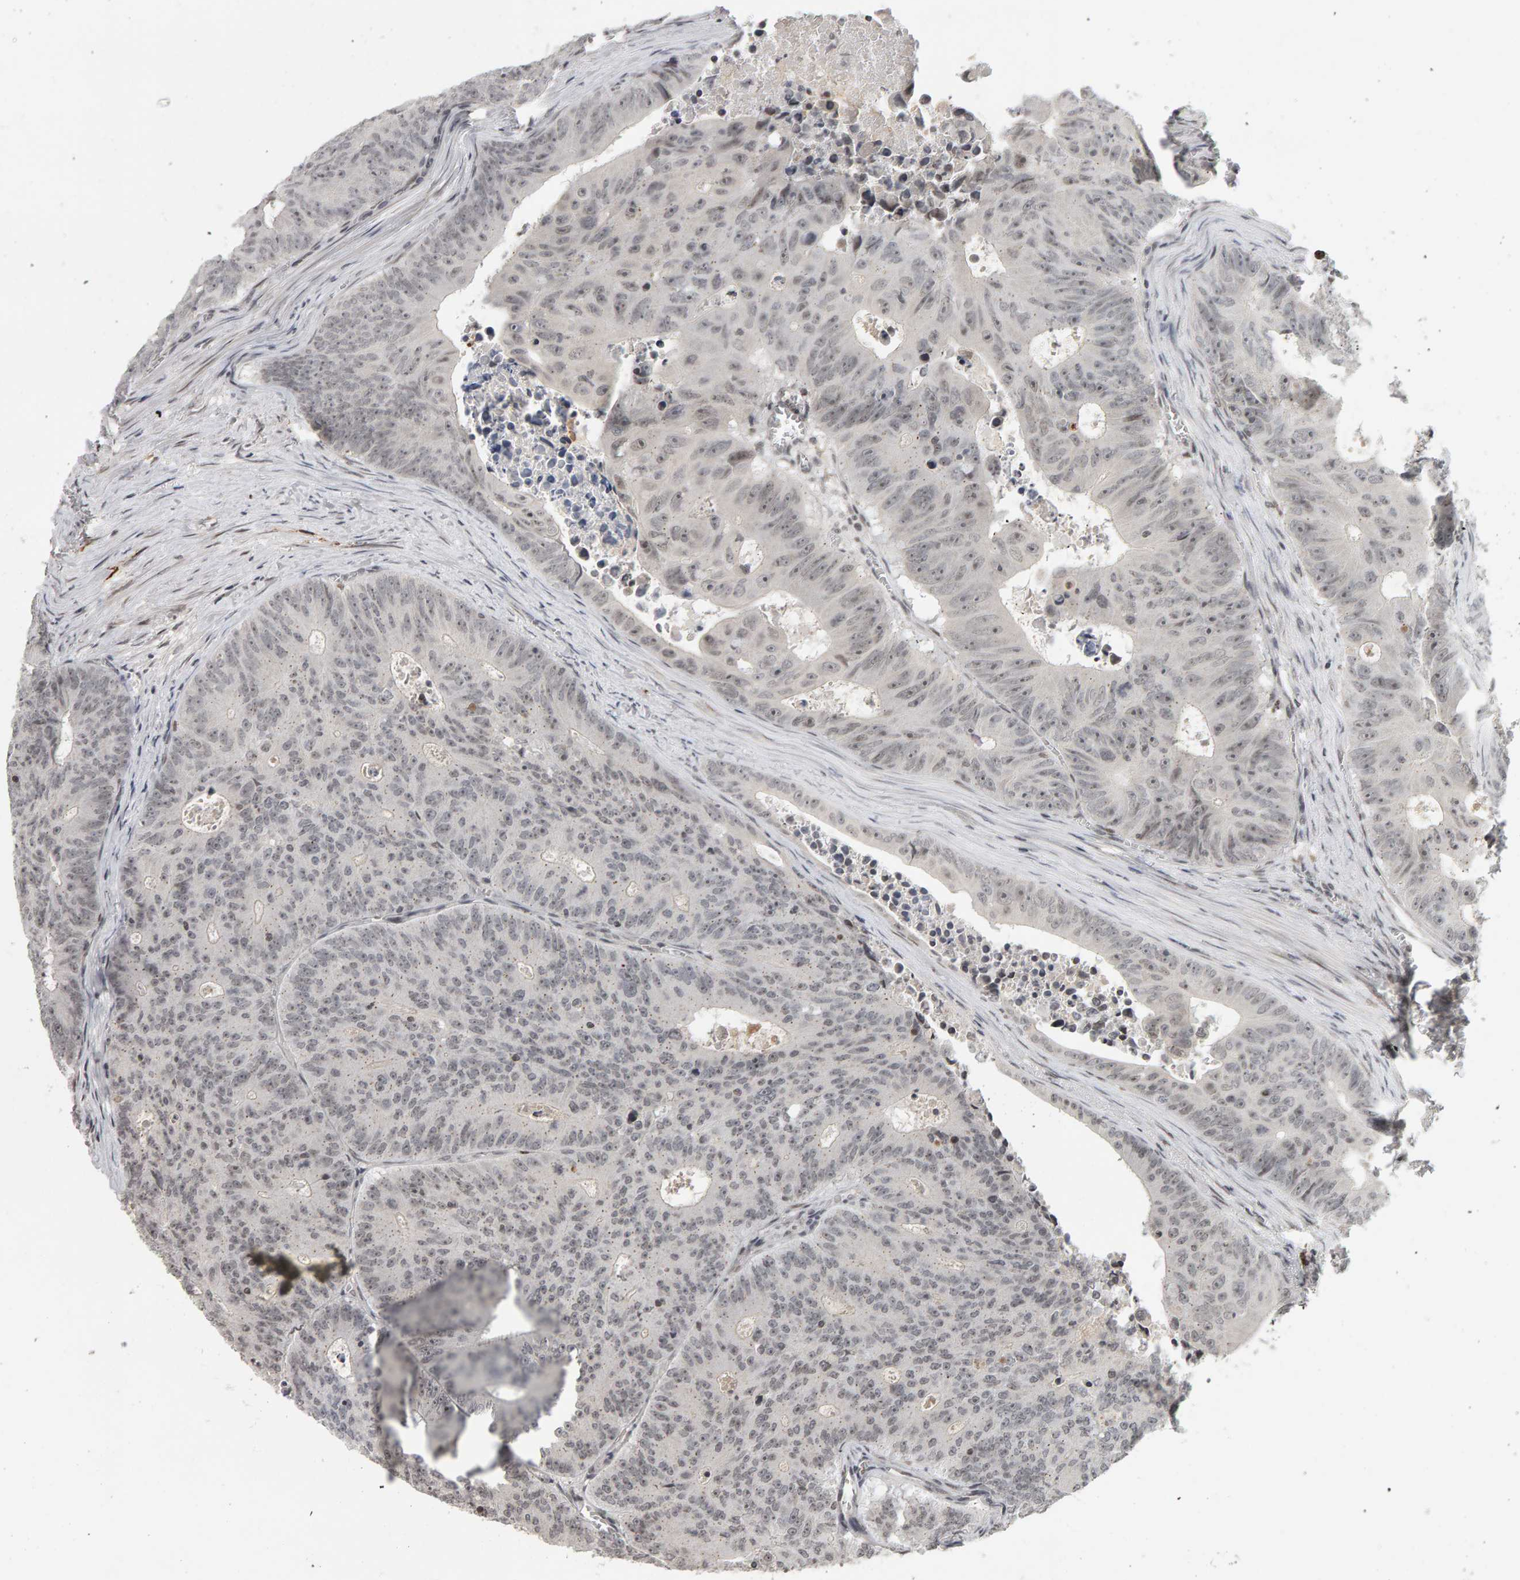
{"staining": {"intensity": "weak", "quantity": ">75%", "location": "nuclear"}, "tissue": "colorectal cancer", "cell_type": "Tumor cells", "image_type": "cancer", "snomed": [{"axis": "morphology", "description": "Adenocarcinoma, NOS"}, {"axis": "topography", "description": "Colon"}], "caption": "Colorectal cancer (adenocarcinoma) stained for a protein (brown) shows weak nuclear positive staining in approximately >75% of tumor cells.", "gene": "TRAM1", "patient": {"sex": "male", "age": 87}}